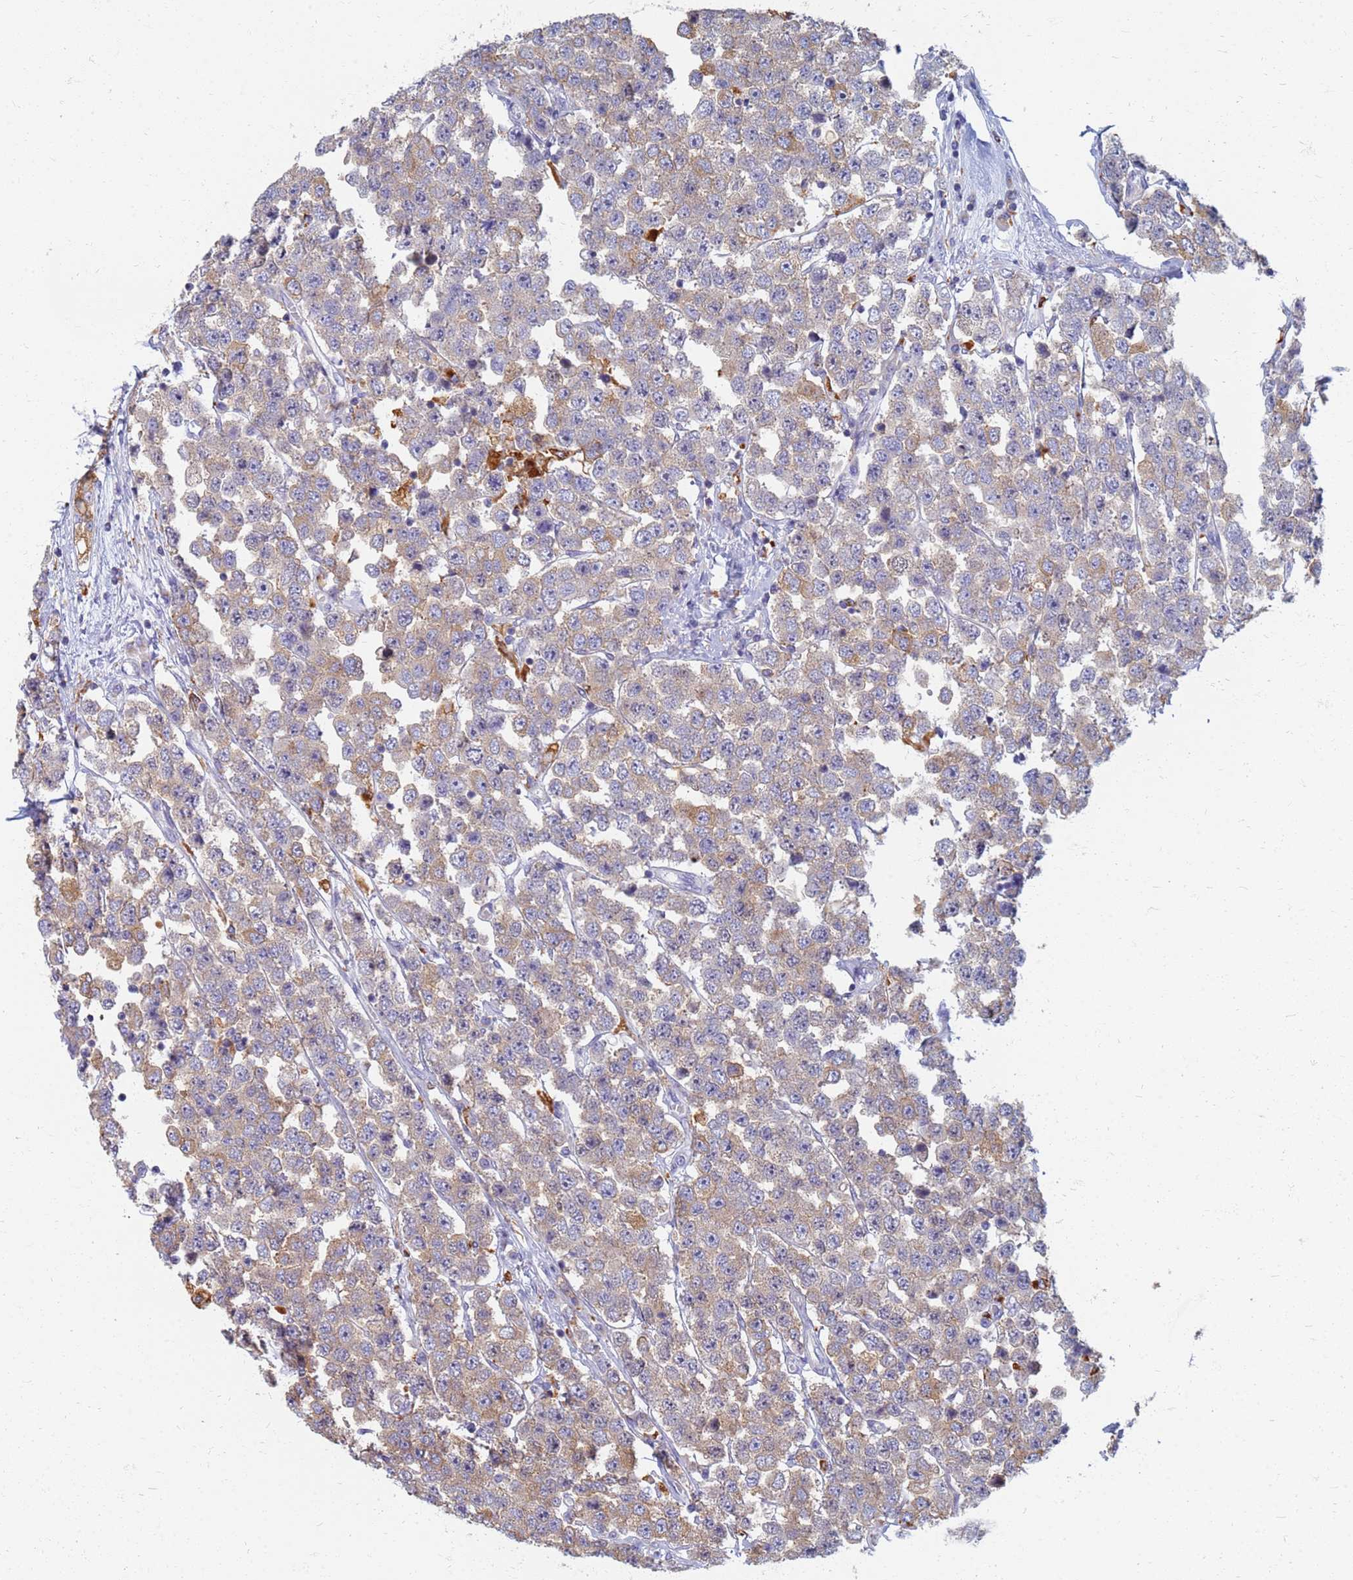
{"staining": {"intensity": "weak", "quantity": "25%-75%", "location": "cytoplasmic/membranous"}, "tissue": "testis cancer", "cell_type": "Tumor cells", "image_type": "cancer", "snomed": [{"axis": "morphology", "description": "Seminoma, NOS"}, {"axis": "topography", "description": "Testis"}], "caption": "Brown immunohistochemical staining in seminoma (testis) displays weak cytoplasmic/membranous positivity in about 25%-75% of tumor cells.", "gene": "ATP6V1E1", "patient": {"sex": "male", "age": 28}}